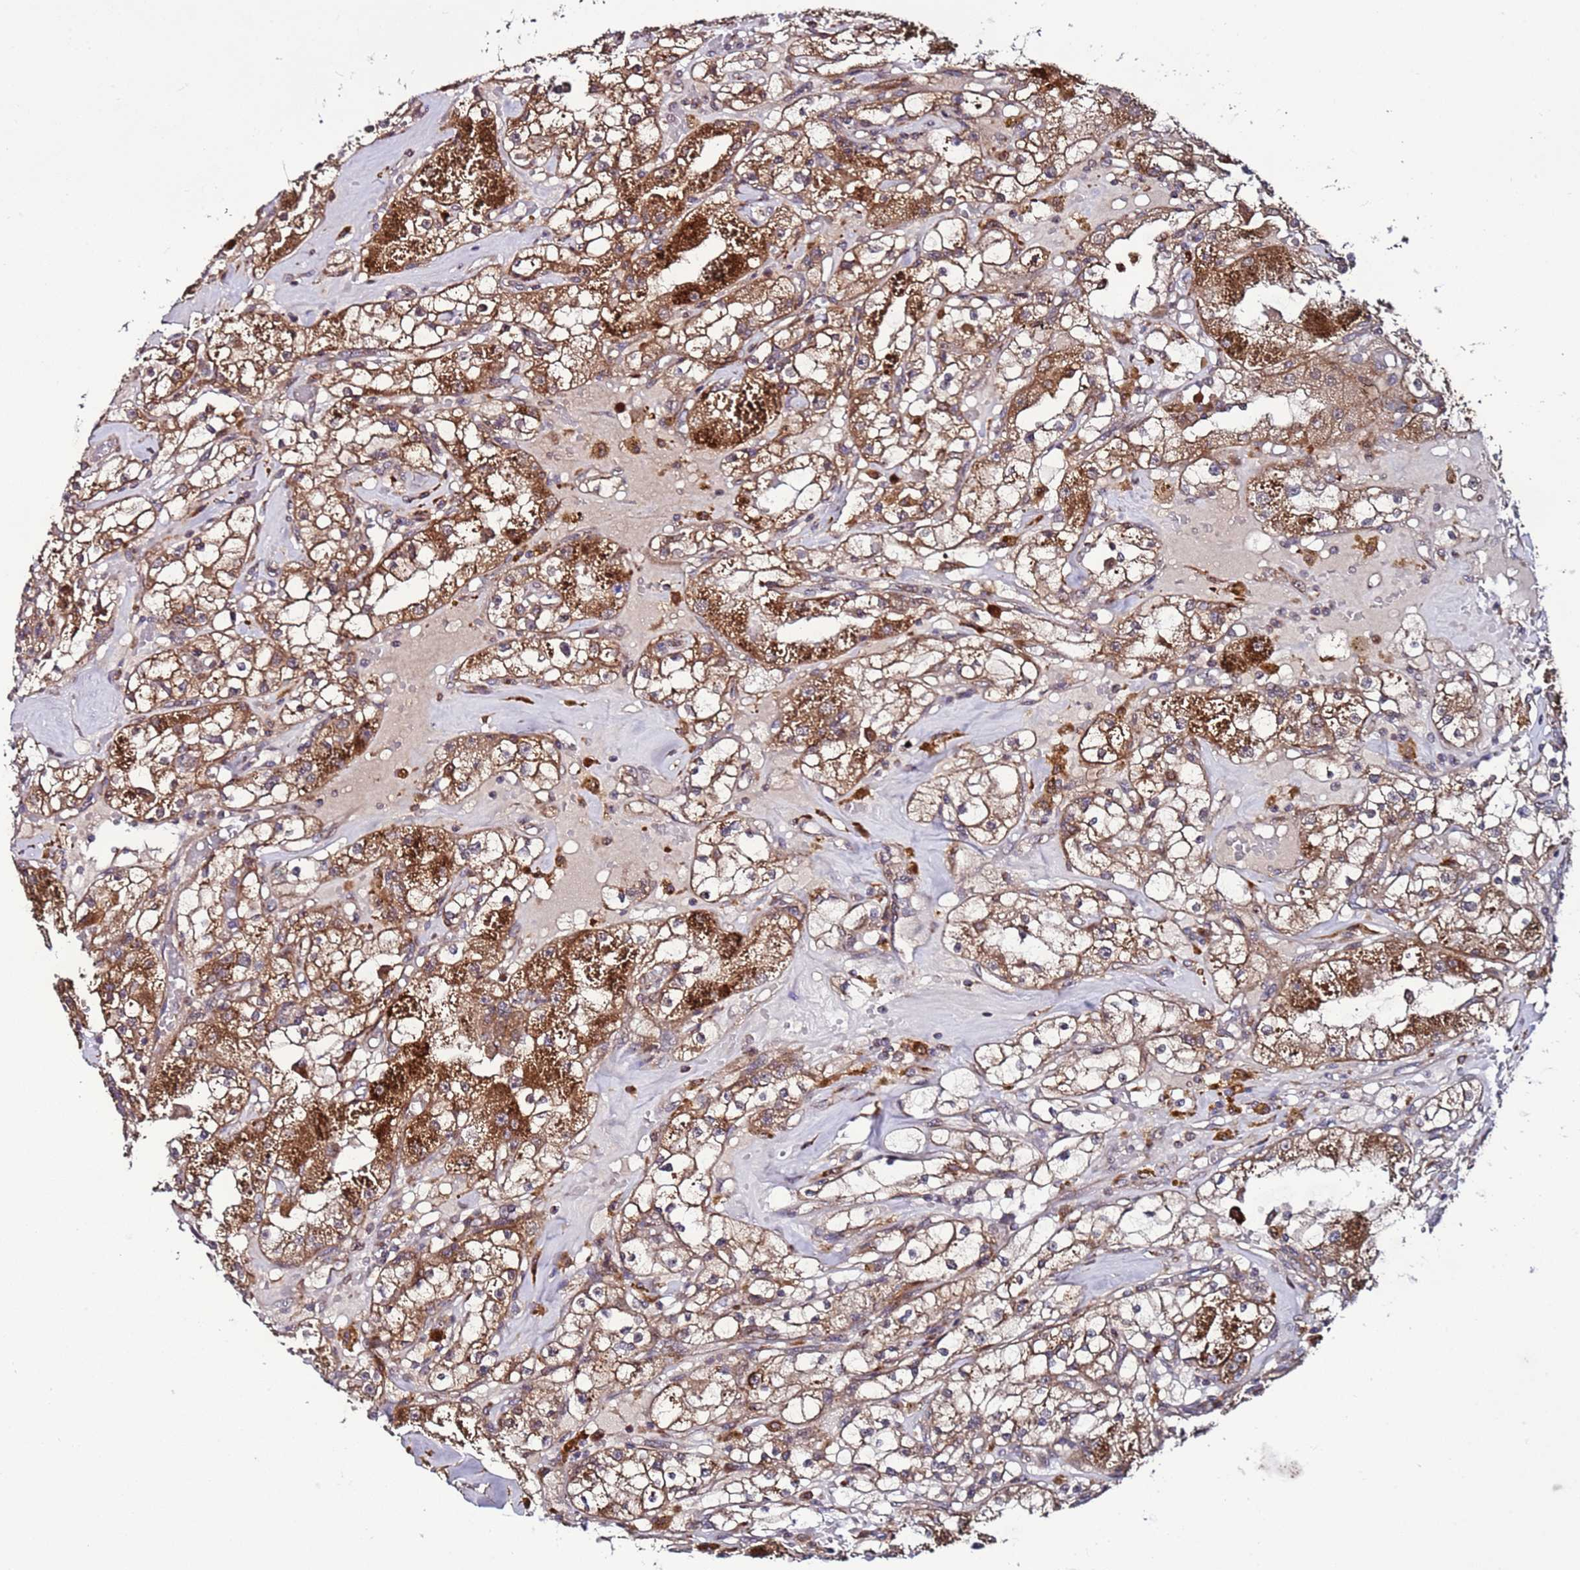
{"staining": {"intensity": "strong", "quantity": "25%-75%", "location": "cytoplasmic/membranous"}, "tissue": "renal cancer", "cell_type": "Tumor cells", "image_type": "cancer", "snomed": [{"axis": "morphology", "description": "Adenocarcinoma, NOS"}, {"axis": "topography", "description": "Kidney"}], "caption": "Immunohistochemical staining of human renal cancer (adenocarcinoma) shows high levels of strong cytoplasmic/membranous expression in about 25%-75% of tumor cells.", "gene": "TMEM176B", "patient": {"sex": "male", "age": 56}}